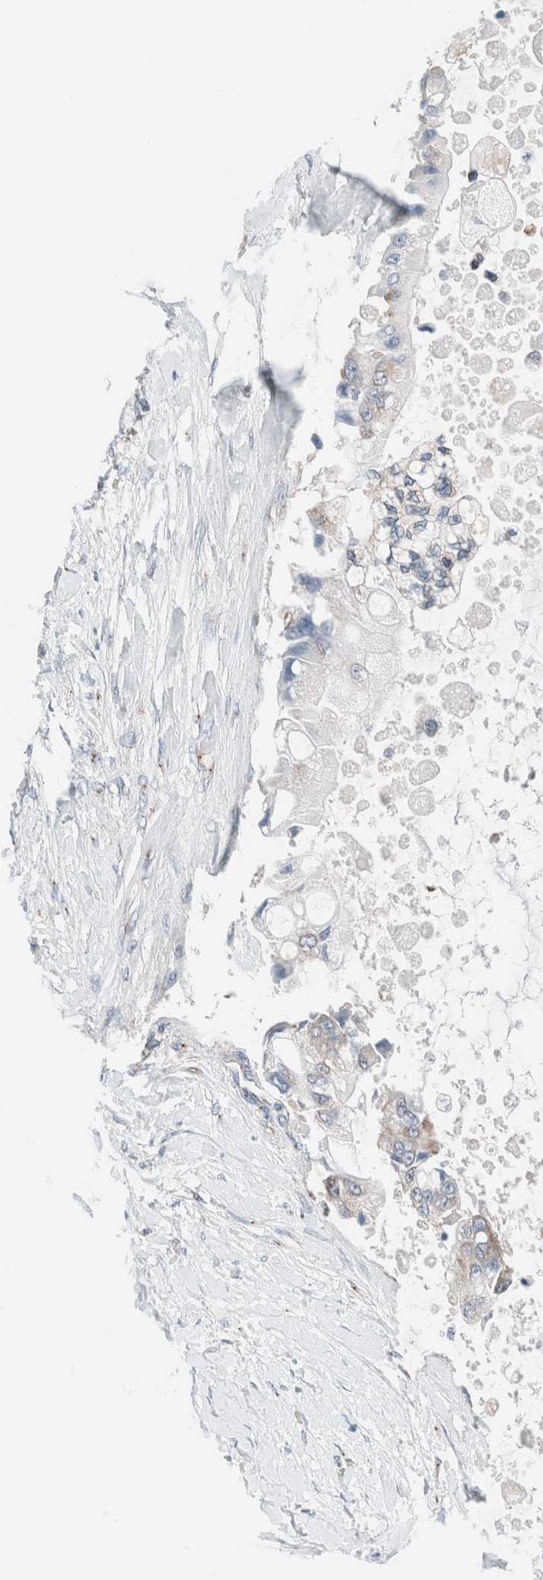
{"staining": {"intensity": "weak", "quantity": "<25%", "location": "cytoplasmic/membranous"}, "tissue": "liver cancer", "cell_type": "Tumor cells", "image_type": "cancer", "snomed": [{"axis": "morphology", "description": "Cholangiocarcinoma"}, {"axis": "topography", "description": "Liver"}], "caption": "Protein analysis of cholangiocarcinoma (liver) exhibits no significant positivity in tumor cells.", "gene": "CASC3", "patient": {"sex": "male", "age": 50}}